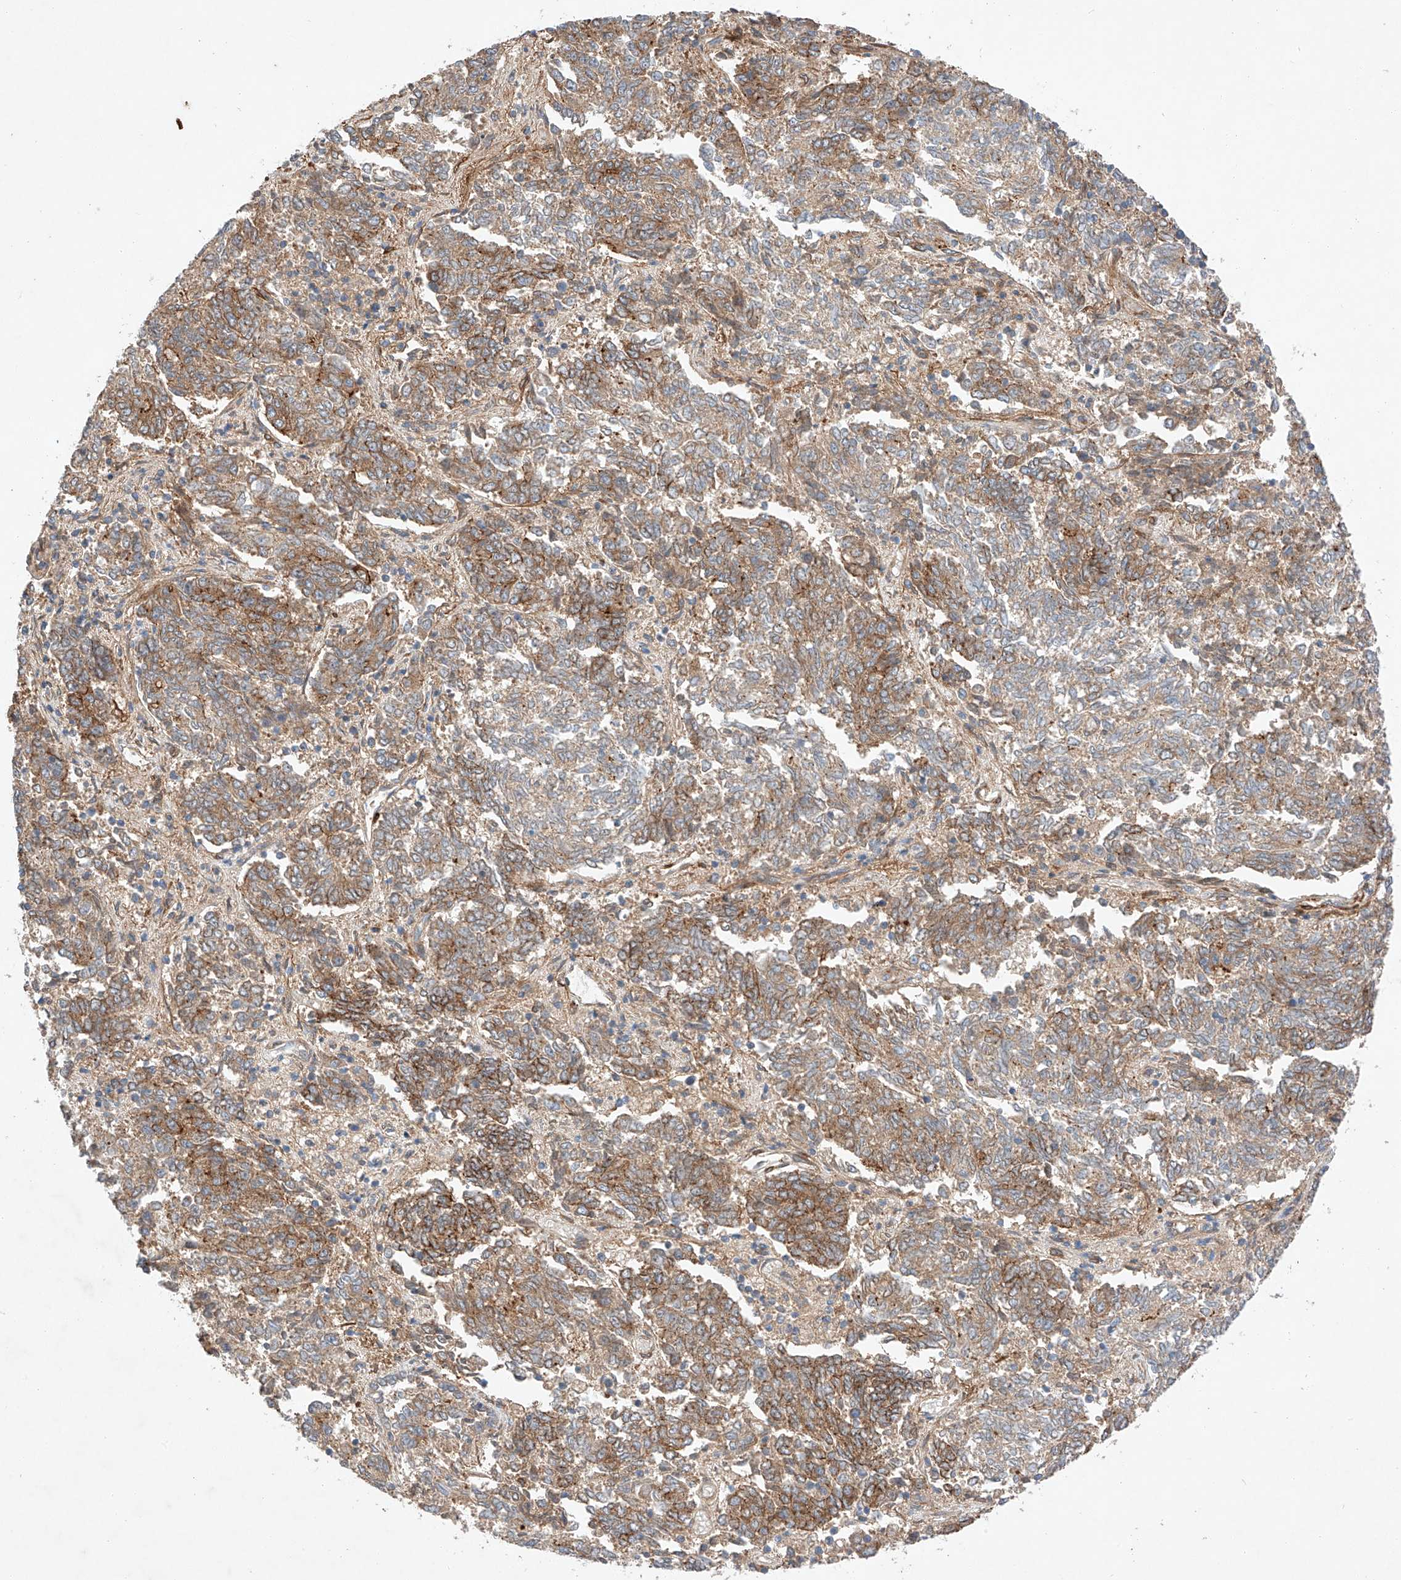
{"staining": {"intensity": "moderate", "quantity": ">75%", "location": "cytoplasmic/membranous"}, "tissue": "endometrial cancer", "cell_type": "Tumor cells", "image_type": "cancer", "snomed": [{"axis": "morphology", "description": "Adenocarcinoma, NOS"}, {"axis": "topography", "description": "Endometrium"}], "caption": "IHC of human adenocarcinoma (endometrial) exhibits medium levels of moderate cytoplasmic/membranous staining in approximately >75% of tumor cells.", "gene": "RAB23", "patient": {"sex": "female", "age": 80}}